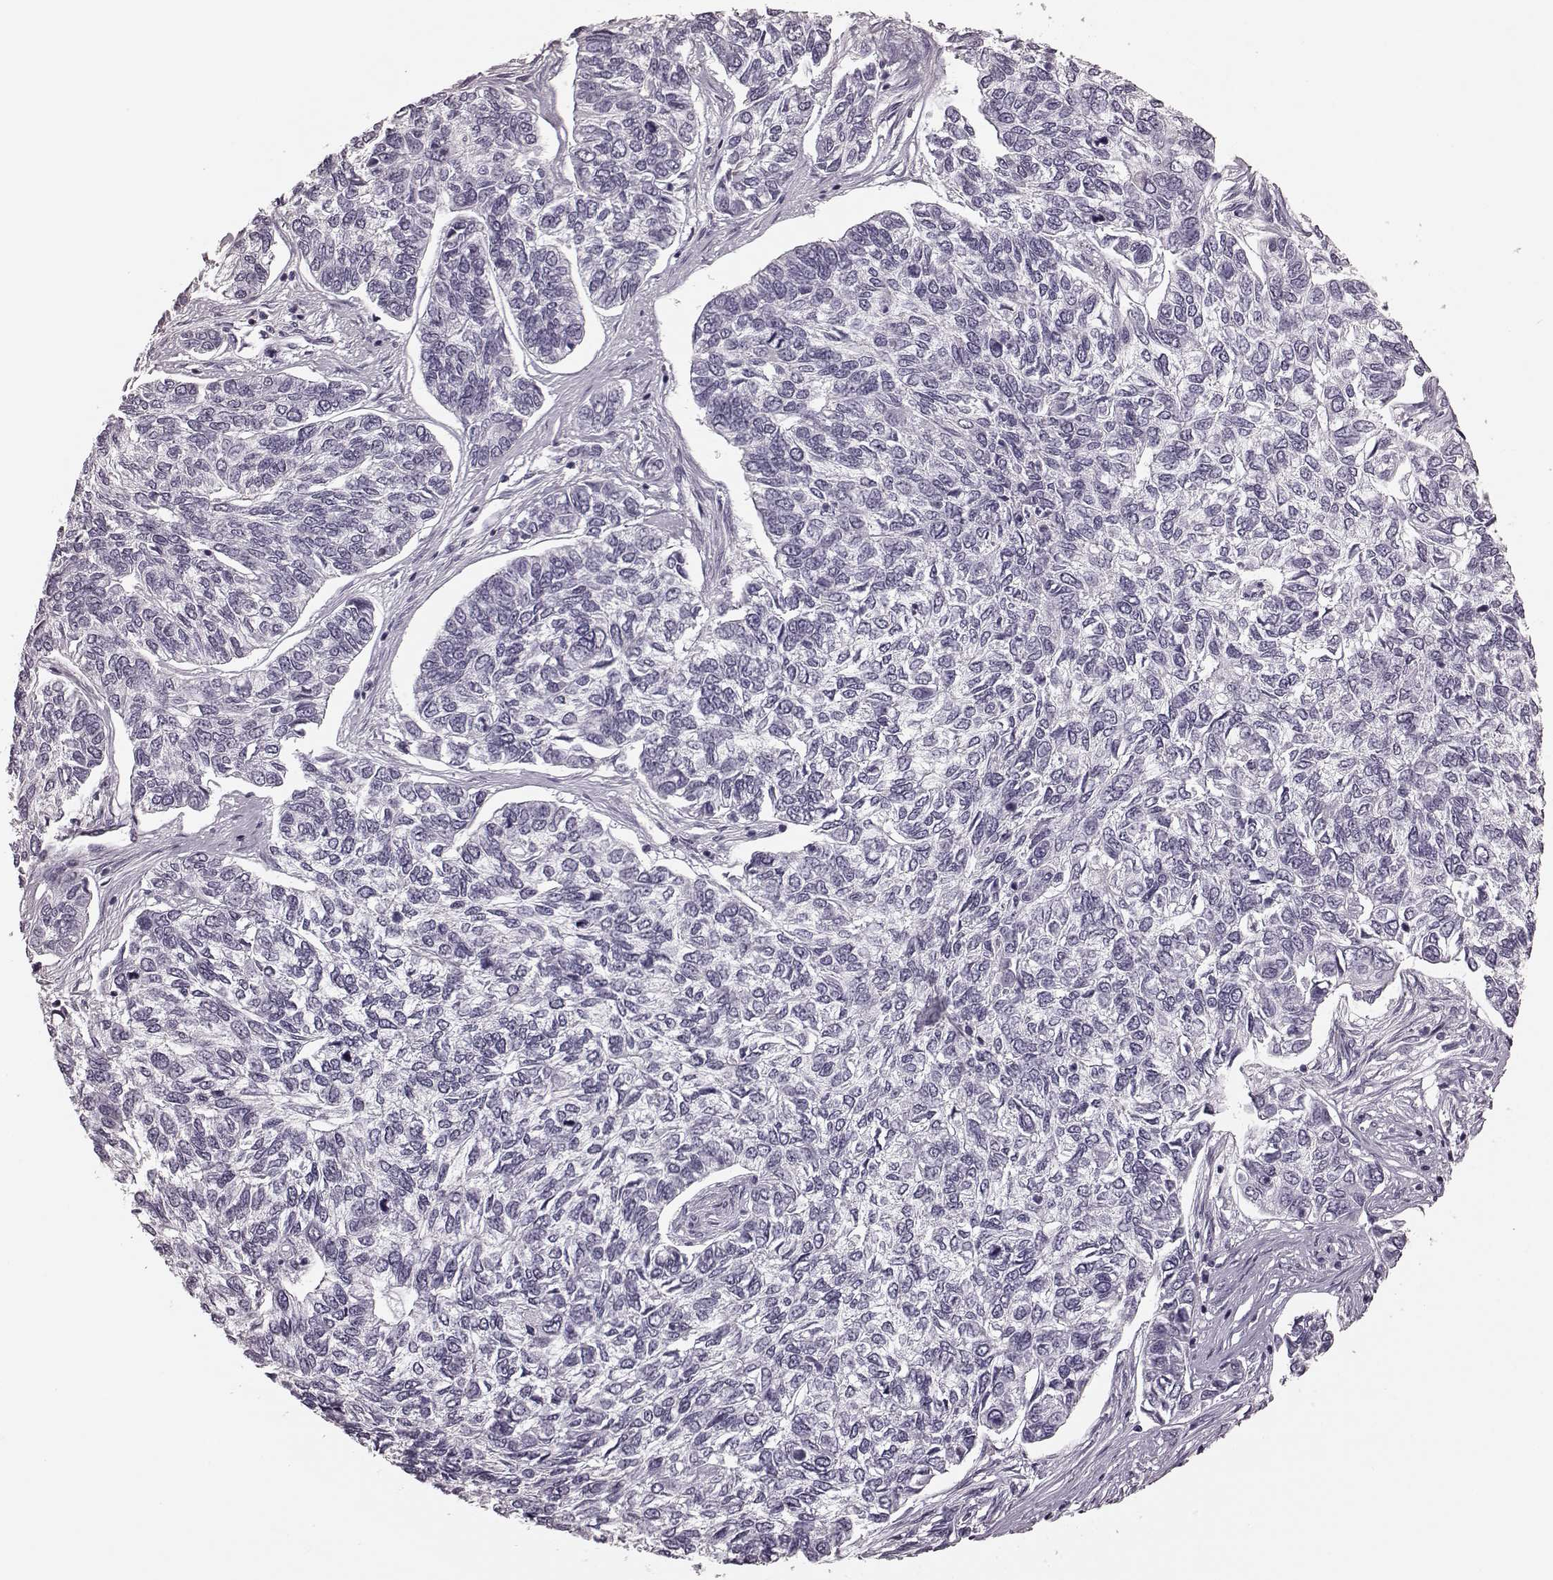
{"staining": {"intensity": "negative", "quantity": "none", "location": "none"}, "tissue": "skin cancer", "cell_type": "Tumor cells", "image_type": "cancer", "snomed": [{"axis": "morphology", "description": "Basal cell carcinoma"}, {"axis": "topography", "description": "Skin"}], "caption": "High power microscopy micrograph of an immunohistochemistry photomicrograph of skin cancer (basal cell carcinoma), revealing no significant staining in tumor cells.", "gene": "TRPM1", "patient": {"sex": "female", "age": 65}}